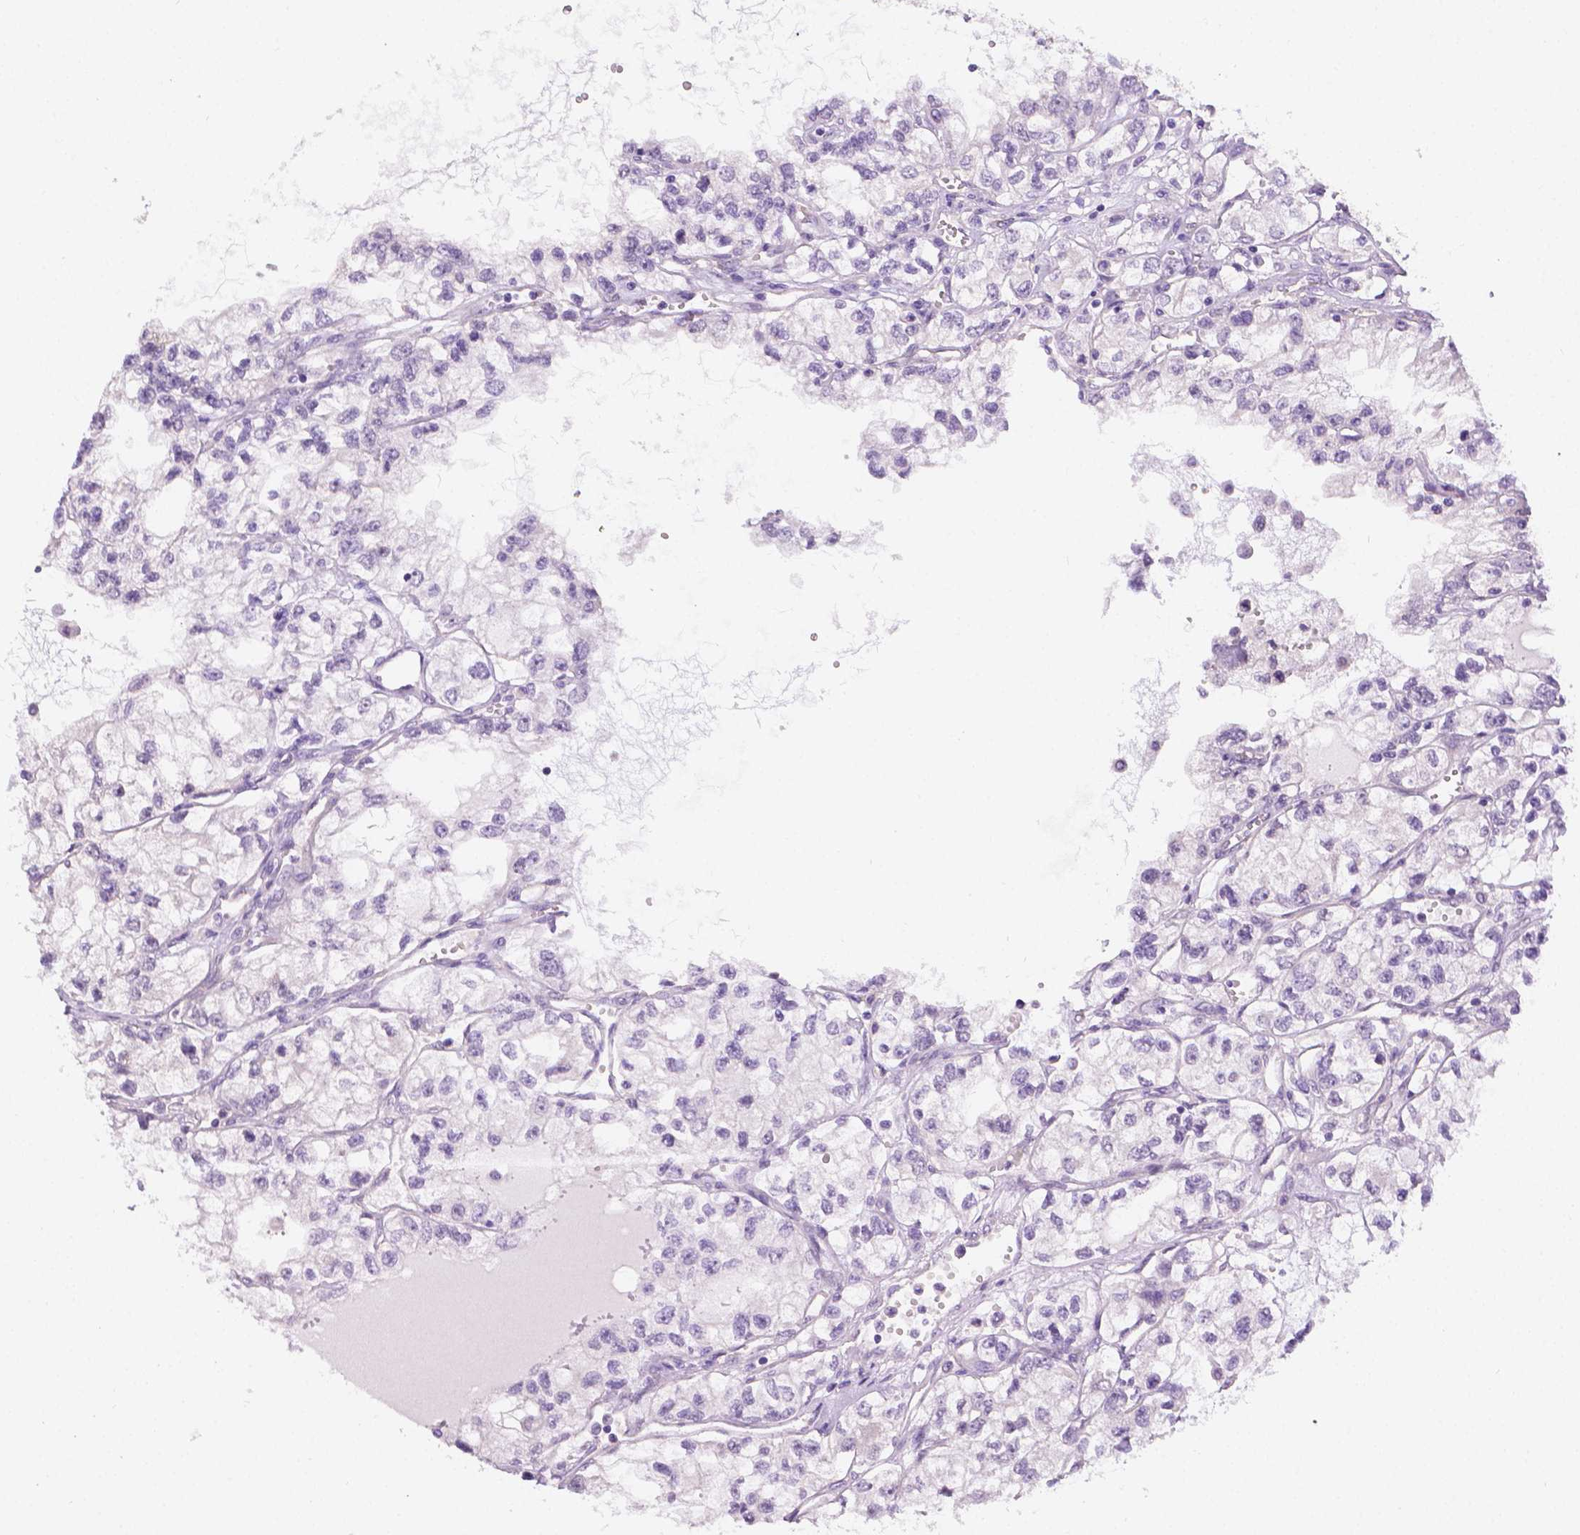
{"staining": {"intensity": "negative", "quantity": "none", "location": "none"}, "tissue": "renal cancer", "cell_type": "Tumor cells", "image_type": "cancer", "snomed": [{"axis": "morphology", "description": "Adenocarcinoma, NOS"}, {"axis": "topography", "description": "Kidney"}], "caption": "This is an IHC histopathology image of human renal adenocarcinoma. There is no positivity in tumor cells.", "gene": "FASN", "patient": {"sex": "female", "age": 59}}